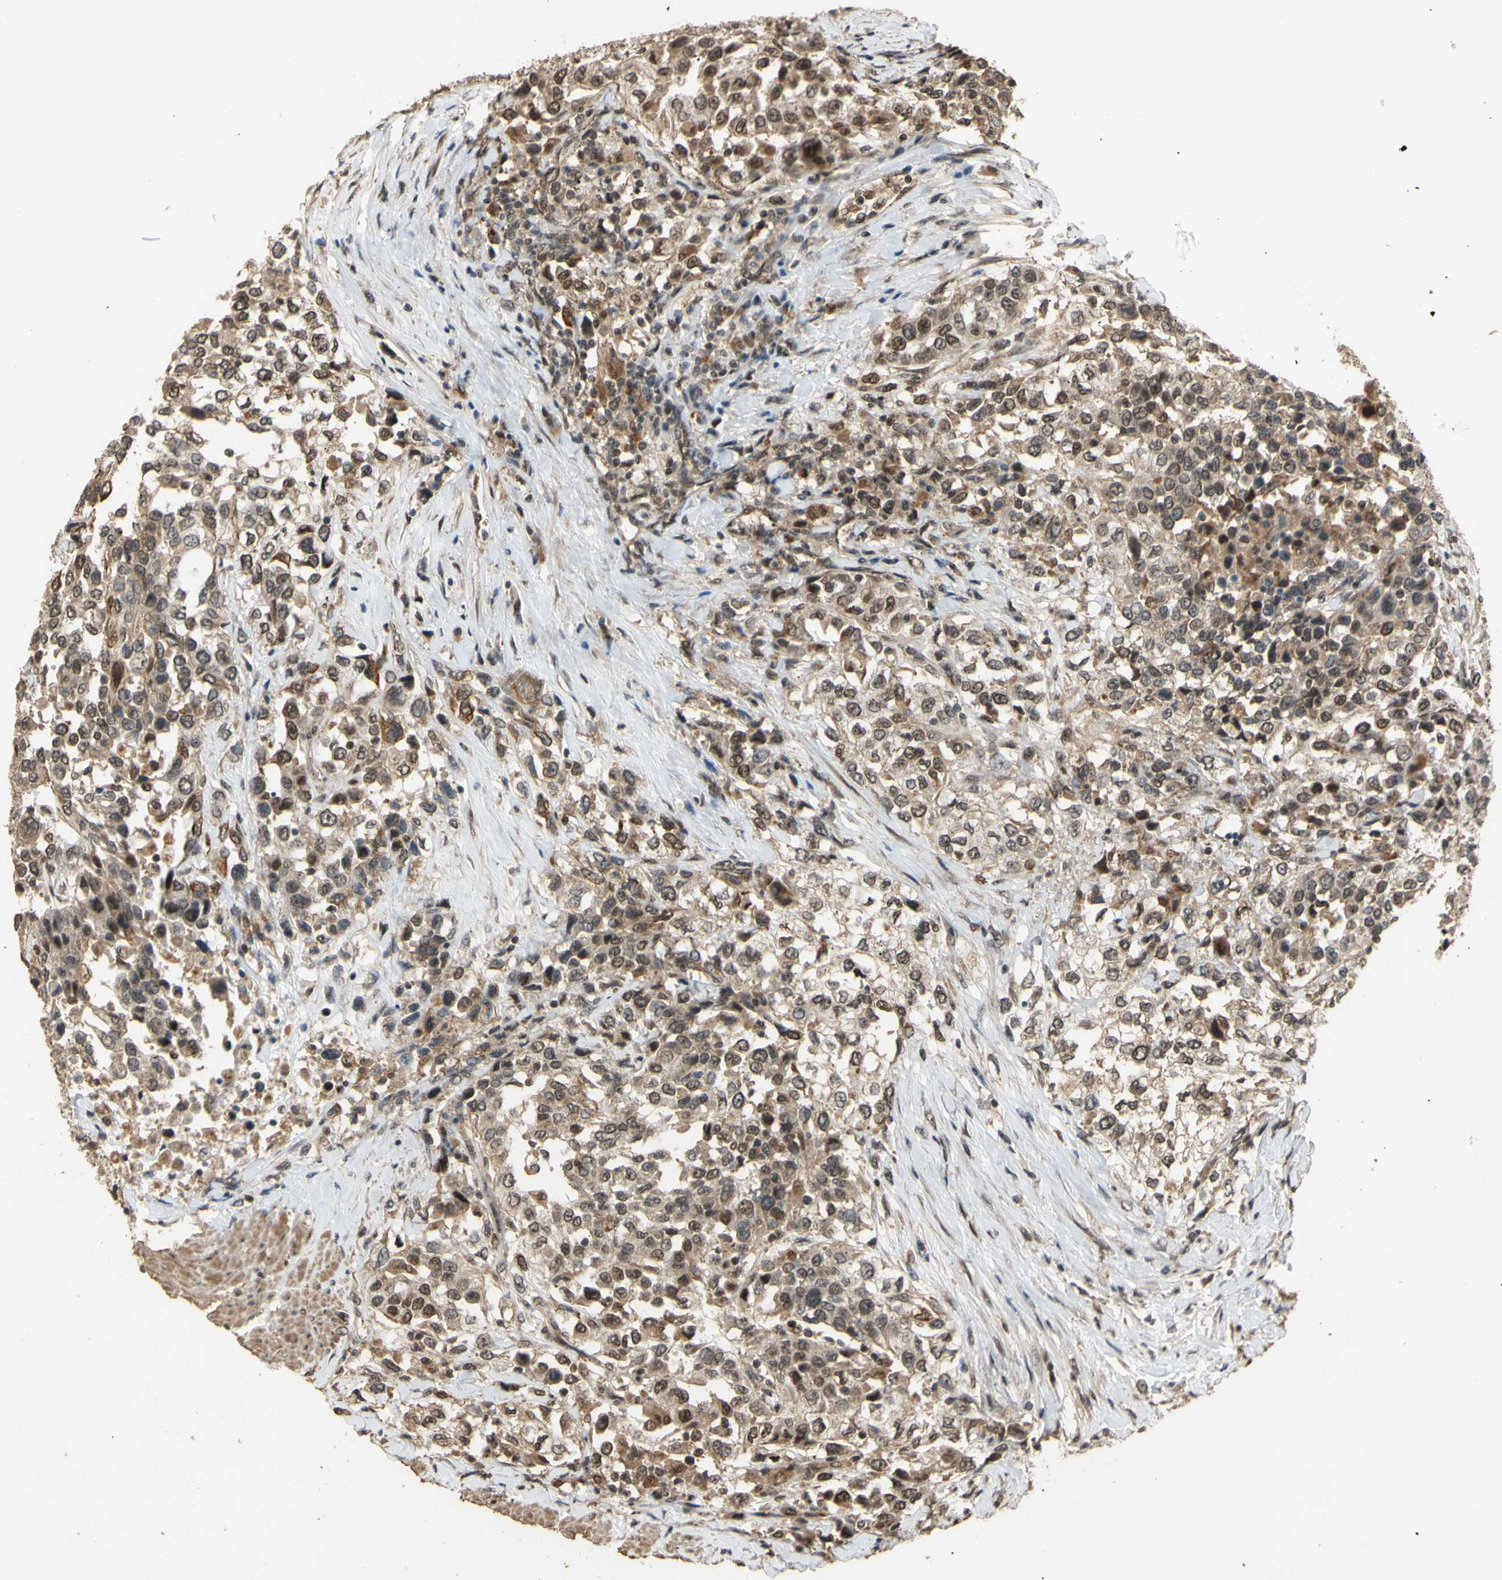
{"staining": {"intensity": "moderate", "quantity": "25%-75%", "location": "cytoplasmic/membranous"}, "tissue": "urothelial cancer", "cell_type": "Tumor cells", "image_type": "cancer", "snomed": [{"axis": "morphology", "description": "Urothelial carcinoma, High grade"}, {"axis": "topography", "description": "Urinary bladder"}], "caption": "A high-resolution micrograph shows immunohistochemistry (IHC) staining of urothelial carcinoma (high-grade), which exhibits moderate cytoplasmic/membranous positivity in about 25%-75% of tumor cells. (Brightfield microscopy of DAB IHC at high magnification).", "gene": "GTF2E2", "patient": {"sex": "female", "age": 80}}